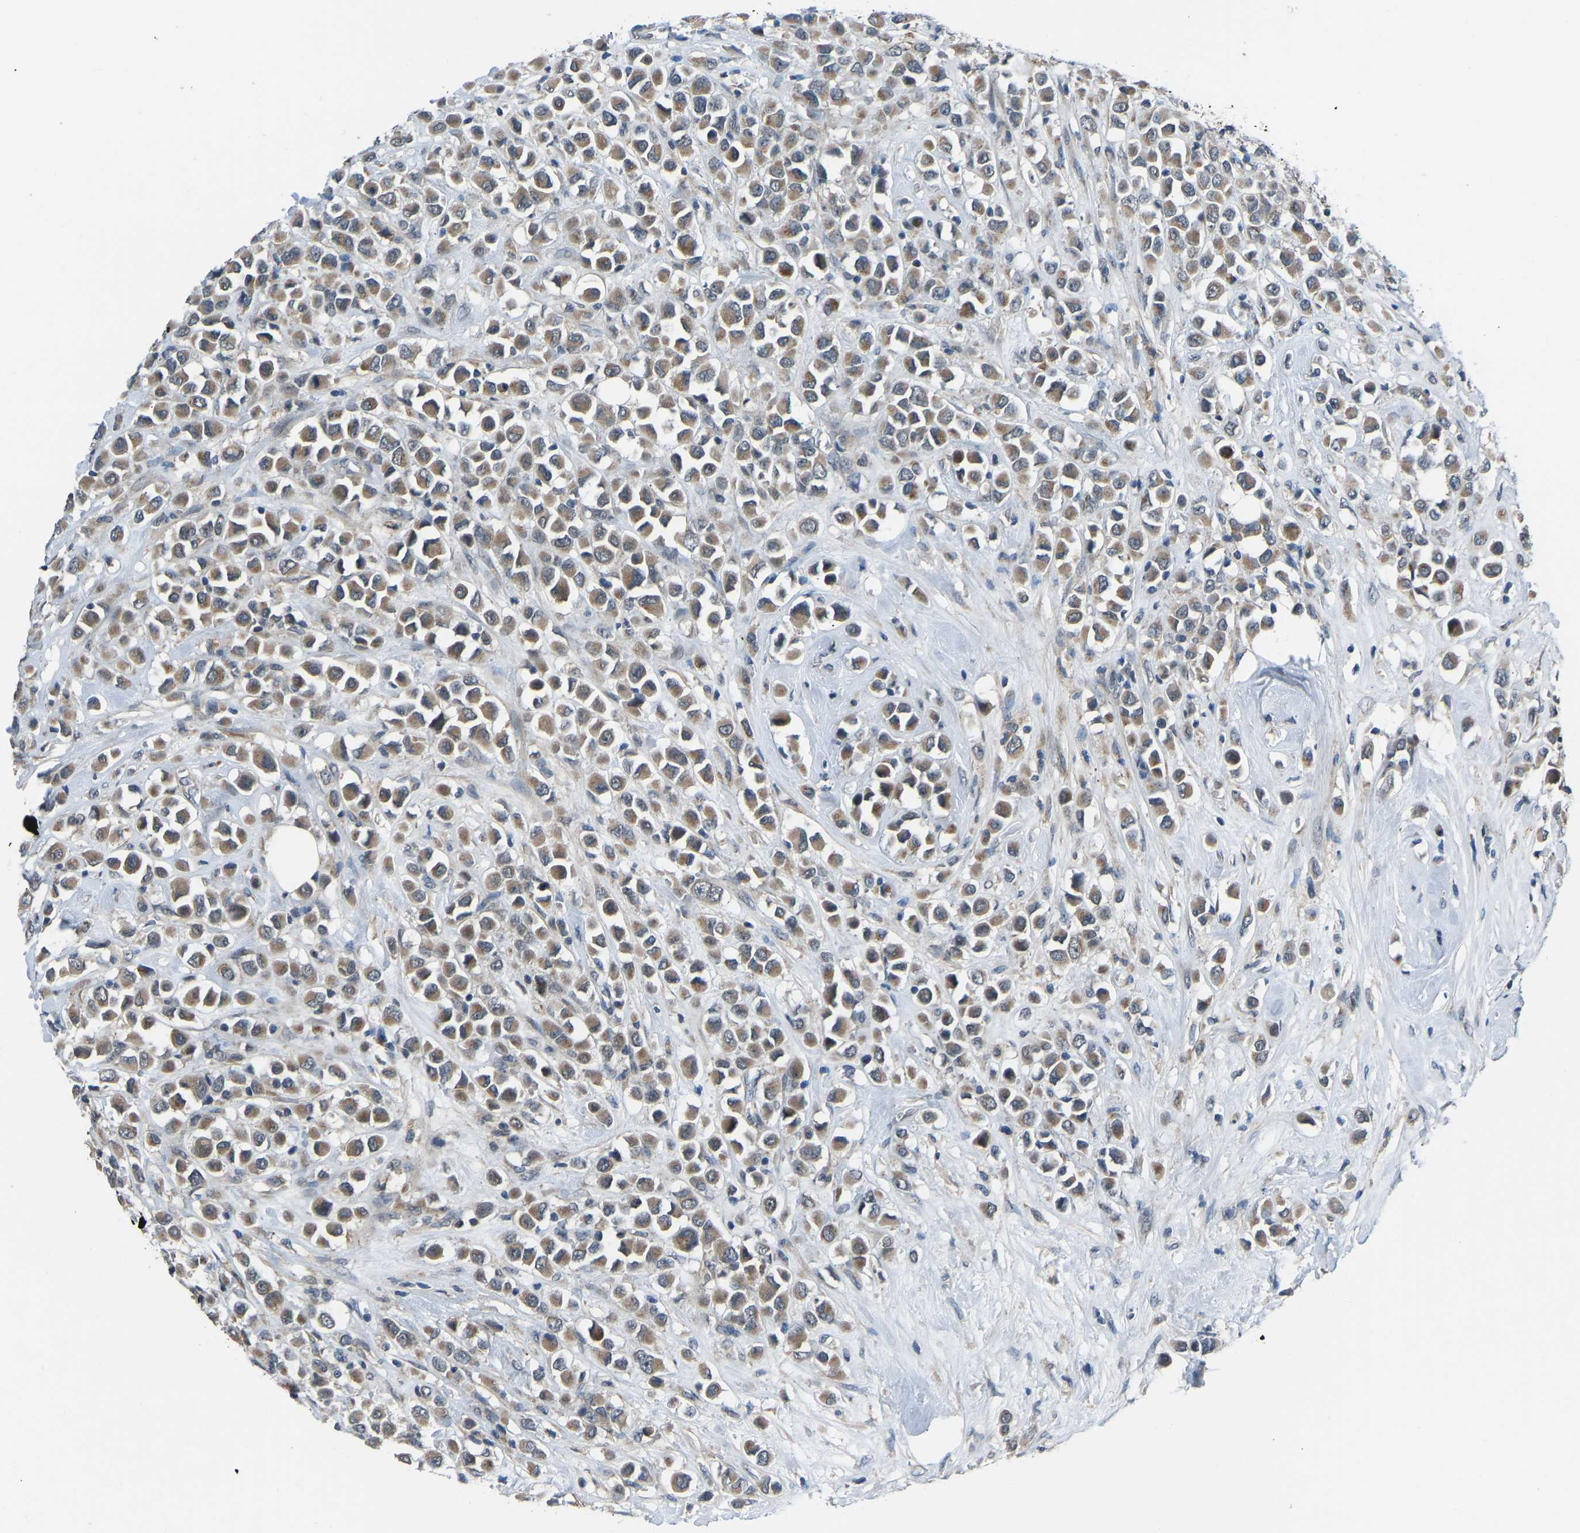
{"staining": {"intensity": "moderate", "quantity": ">75%", "location": "cytoplasmic/membranous"}, "tissue": "breast cancer", "cell_type": "Tumor cells", "image_type": "cancer", "snomed": [{"axis": "morphology", "description": "Duct carcinoma"}, {"axis": "topography", "description": "Breast"}], "caption": "This micrograph shows immunohistochemistry (IHC) staining of human breast invasive ductal carcinoma, with medium moderate cytoplasmic/membranous positivity in approximately >75% of tumor cells.", "gene": "CDK2AP1", "patient": {"sex": "female", "age": 61}}